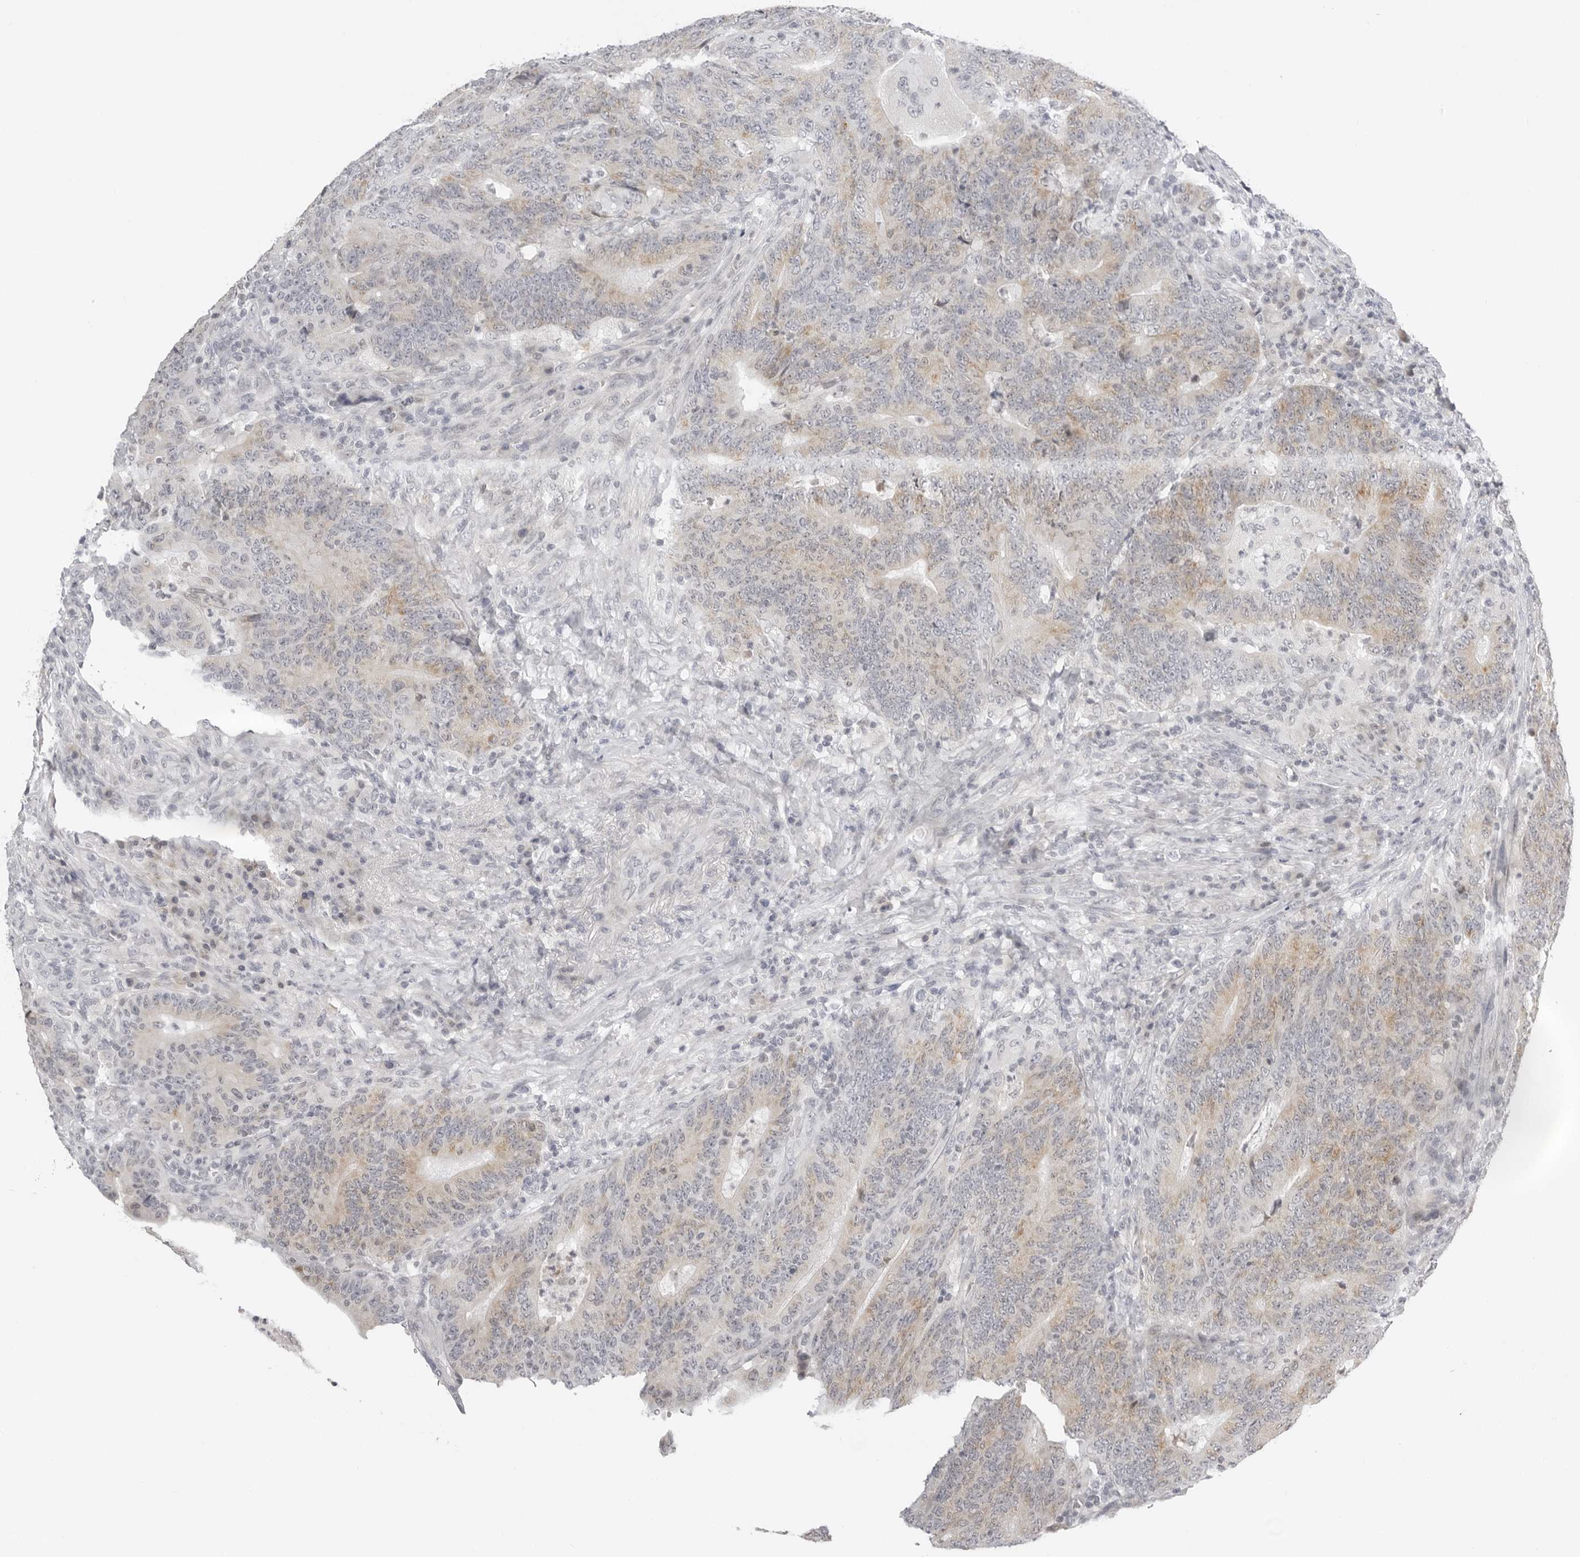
{"staining": {"intensity": "weak", "quantity": "25%-75%", "location": "cytoplasmic/membranous"}, "tissue": "colorectal cancer", "cell_type": "Tumor cells", "image_type": "cancer", "snomed": [{"axis": "morphology", "description": "Normal tissue, NOS"}, {"axis": "morphology", "description": "Adenocarcinoma, NOS"}, {"axis": "topography", "description": "Colon"}], "caption": "High-power microscopy captured an immunohistochemistry image of colorectal adenocarcinoma, revealing weak cytoplasmic/membranous expression in about 25%-75% of tumor cells.", "gene": "ACP6", "patient": {"sex": "female", "age": 75}}